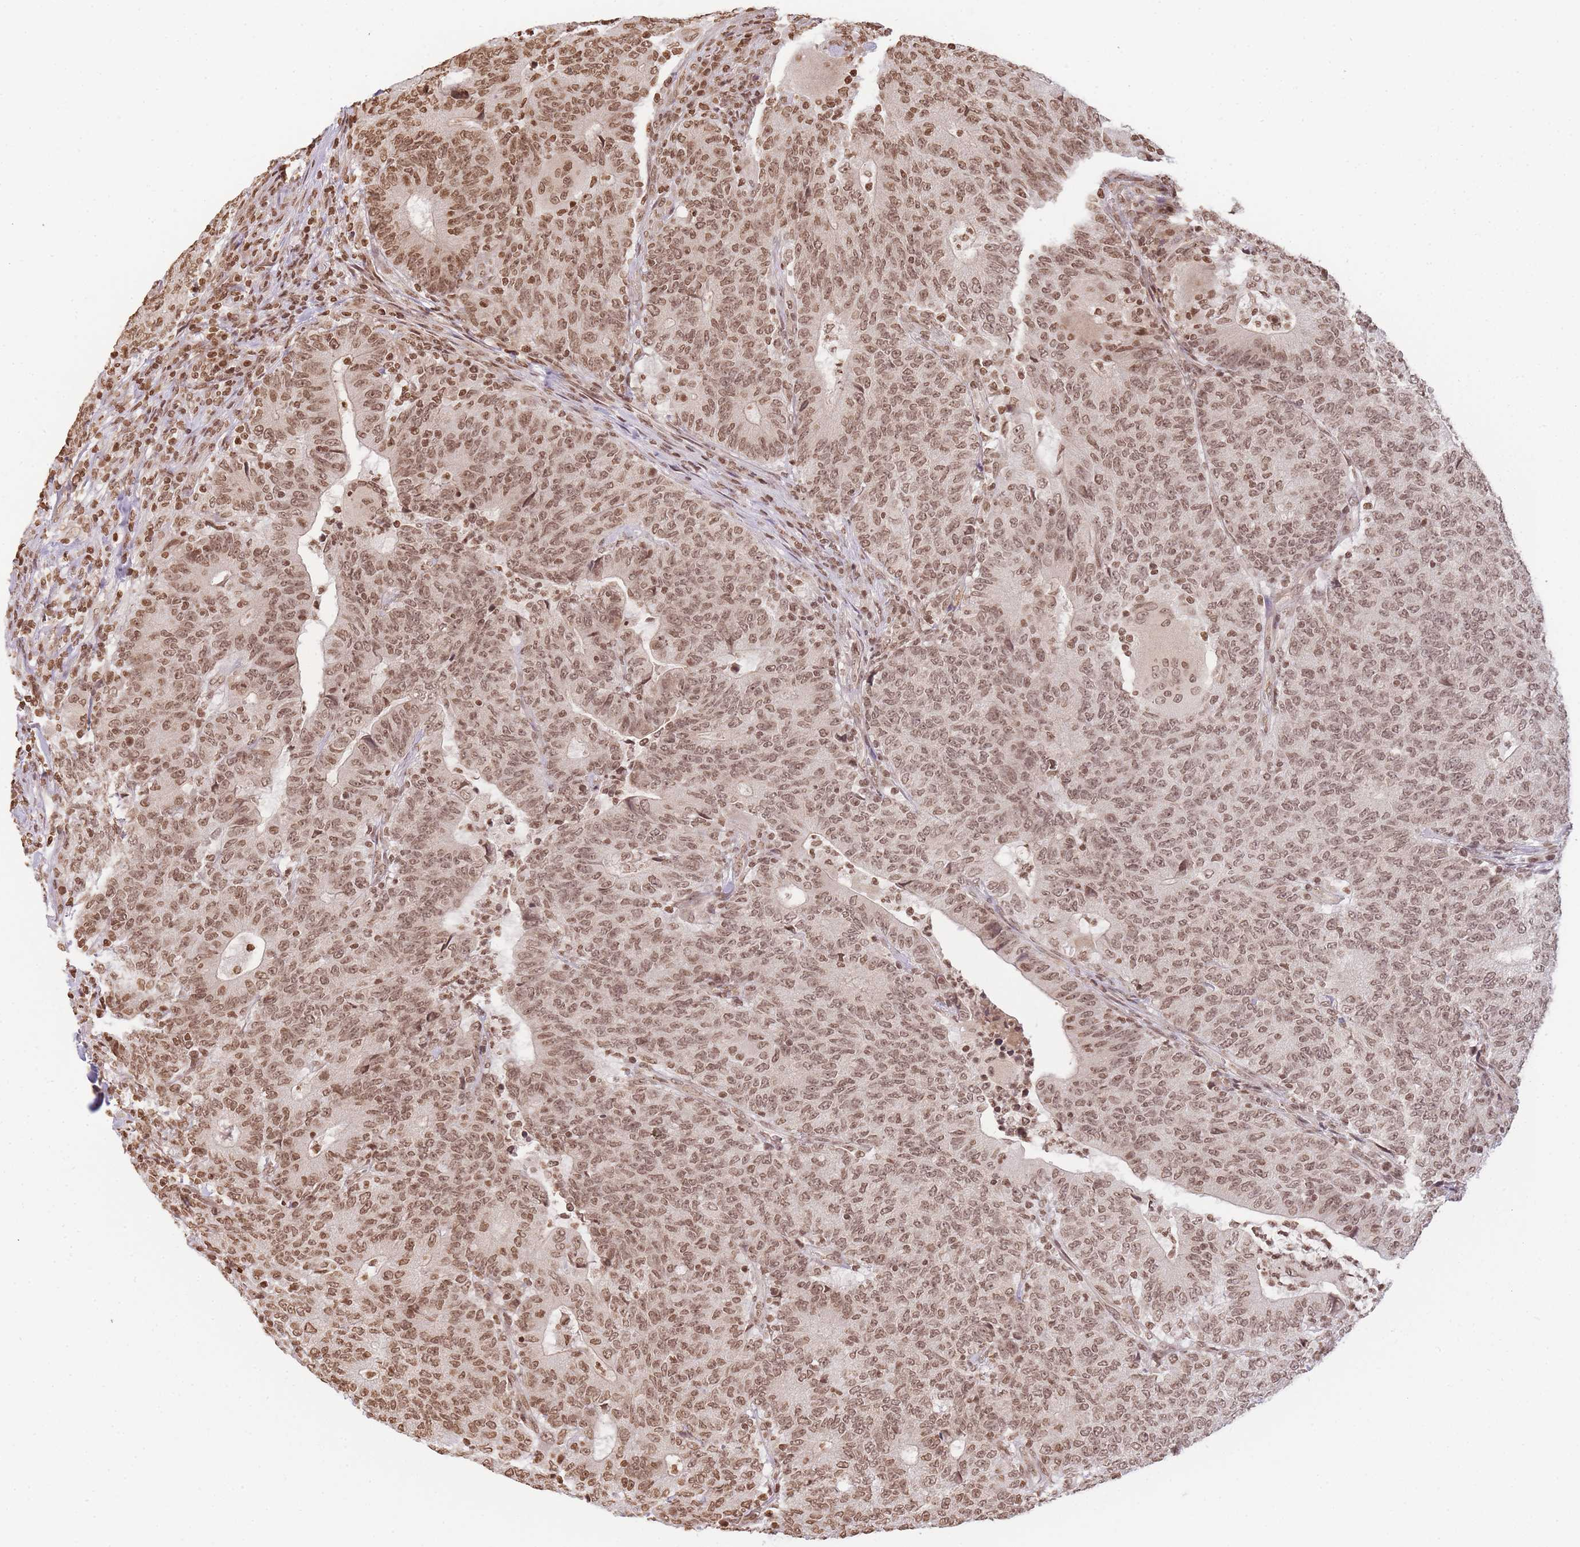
{"staining": {"intensity": "moderate", "quantity": ">75%", "location": "nuclear"}, "tissue": "colorectal cancer", "cell_type": "Tumor cells", "image_type": "cancer", "snomed": [{"axis": "morphology", "description": "Adenocarcinoma, NOS"}, {"axis": "topography", "description": "Colon"}], "caption": "Protein expression analysis of colorectal adenocarcinoma demonstrates moderate nuclear expression in about >75% of tumor cells.", "gene": "WWTR1", "patient": {"sex": "female", "age": 75}}